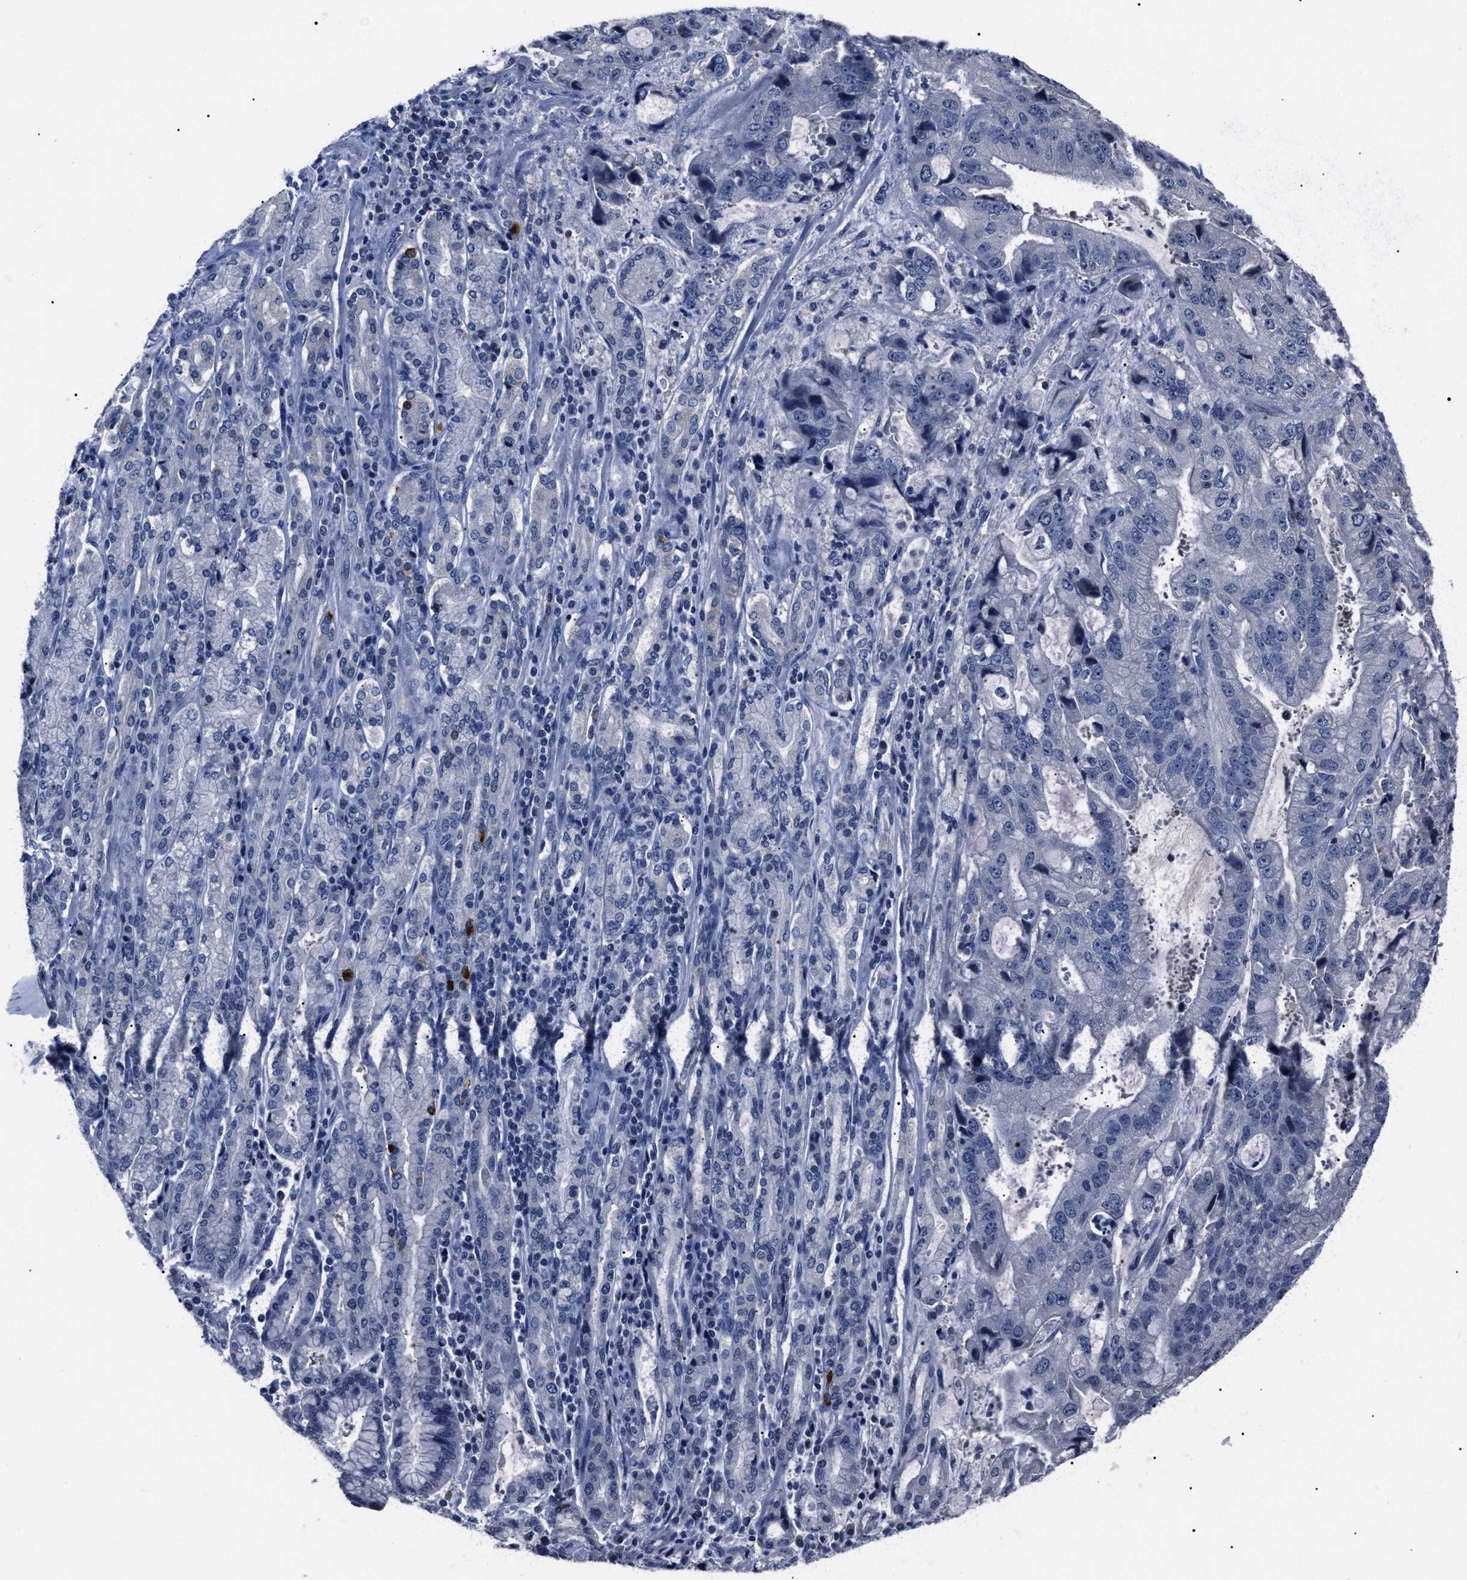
{"staining": {"intensity": "negative", "quantity": "none", "location": "none"}, "tissue": "stomach cancer", "cell_type": "Tumor cells", "image_type": "cancer", "snomed": [{"axis": "morphology", "description": "Normal tissue, NOS"}, {"axis": "morphology", "description": "Adenocarcinoma, NOS"}, {"axis": "topography", "description": "Stomach"}], "caption": "High power microscopy photomicrograph of an immunohistochemistry (IHC) micrograph of adenocarcinoma (stomach), revealing no significant staining in tumor cells.", "gene": "LRWD1", "patient": {"sex": "male", "age": 62}}